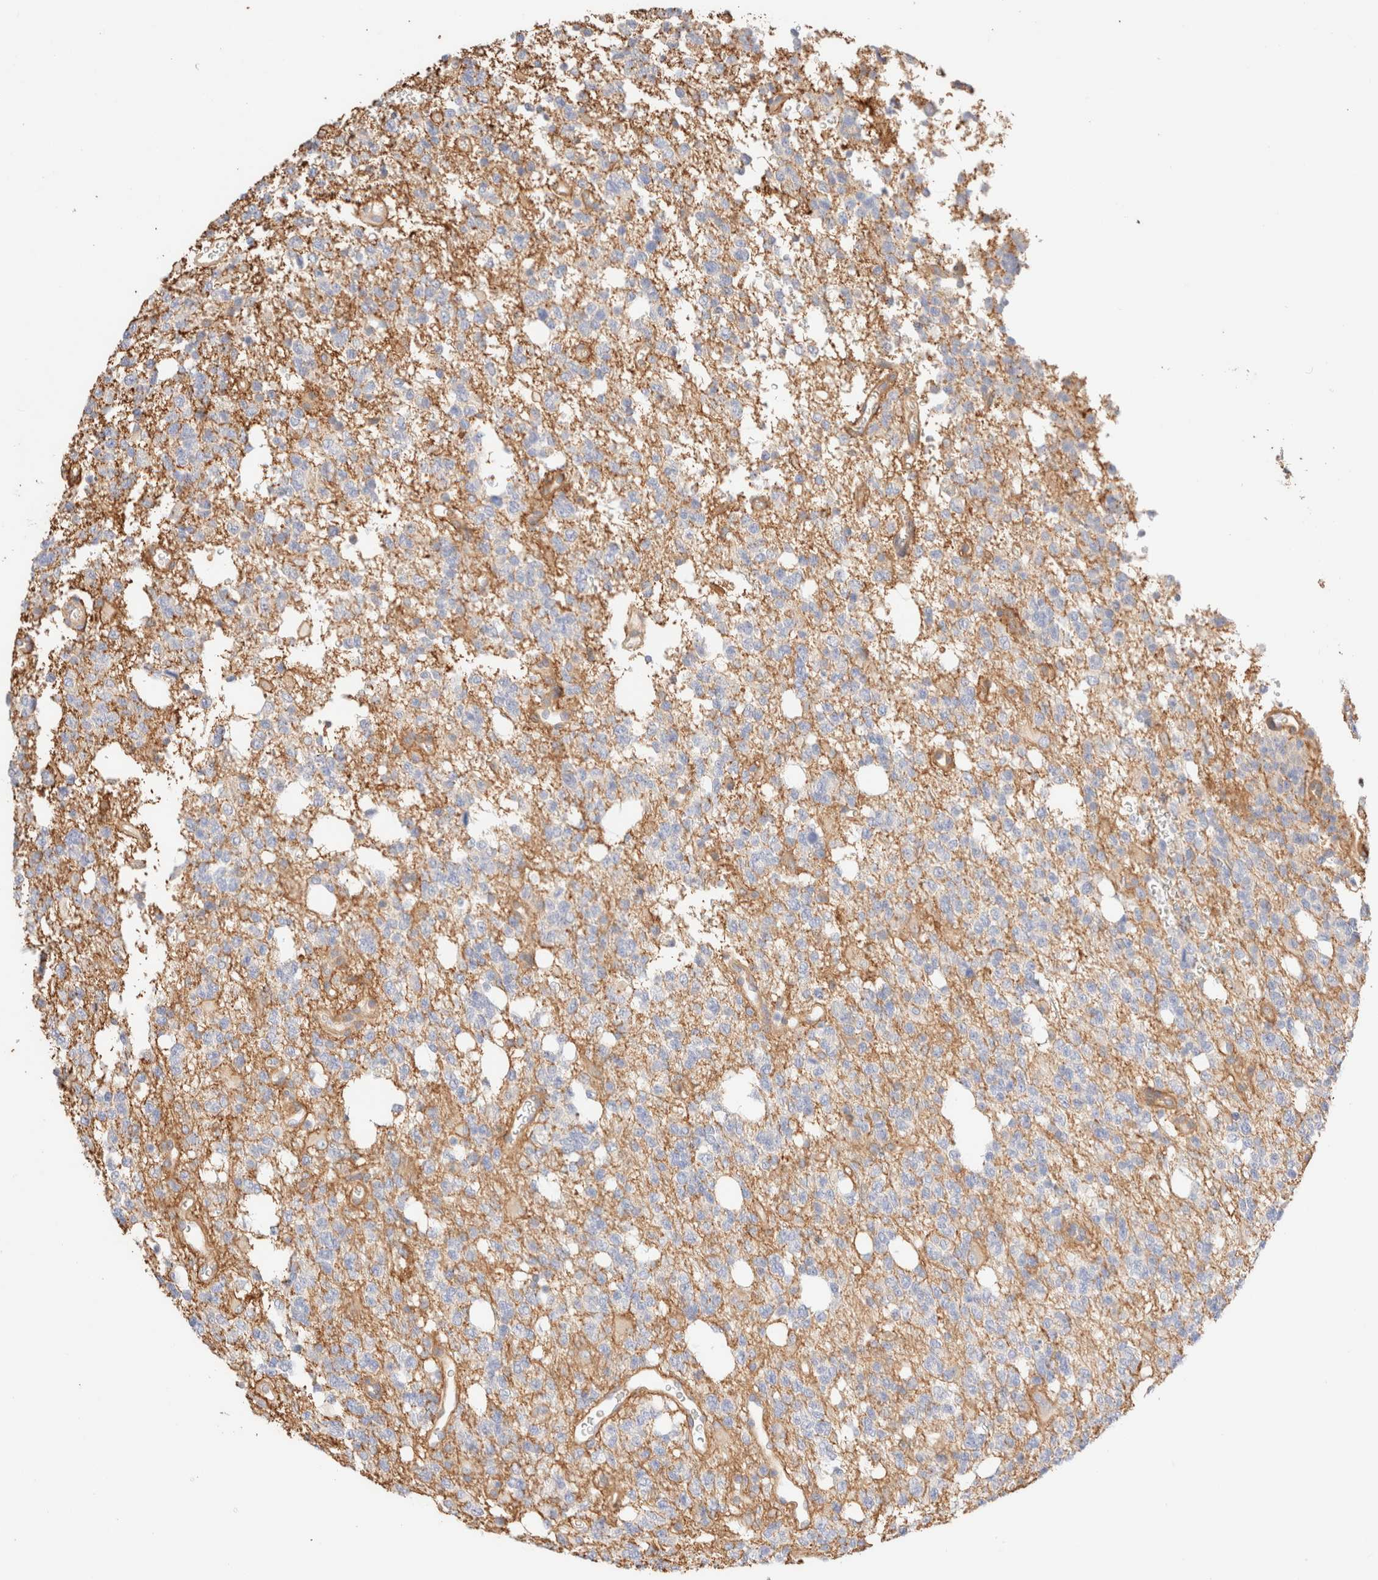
{"staining": {"intensity": "negative", "quantity": "none", "location": "none"}, "tissue": "glioma", "cell_type": "Tumor cells", "image_type": "cancer", "snomed": [{"axis": "morphology", "description": "Glioma, malignant, High grade"}, {"axis": "topography", "description": "Brain"}], "caption": "The histopathology image exhibits no significant expression in tumor cells of high-grade glioma (malignant).", "gene": "NIBAN2", "patient": {"sex": "female", "age": 62}}